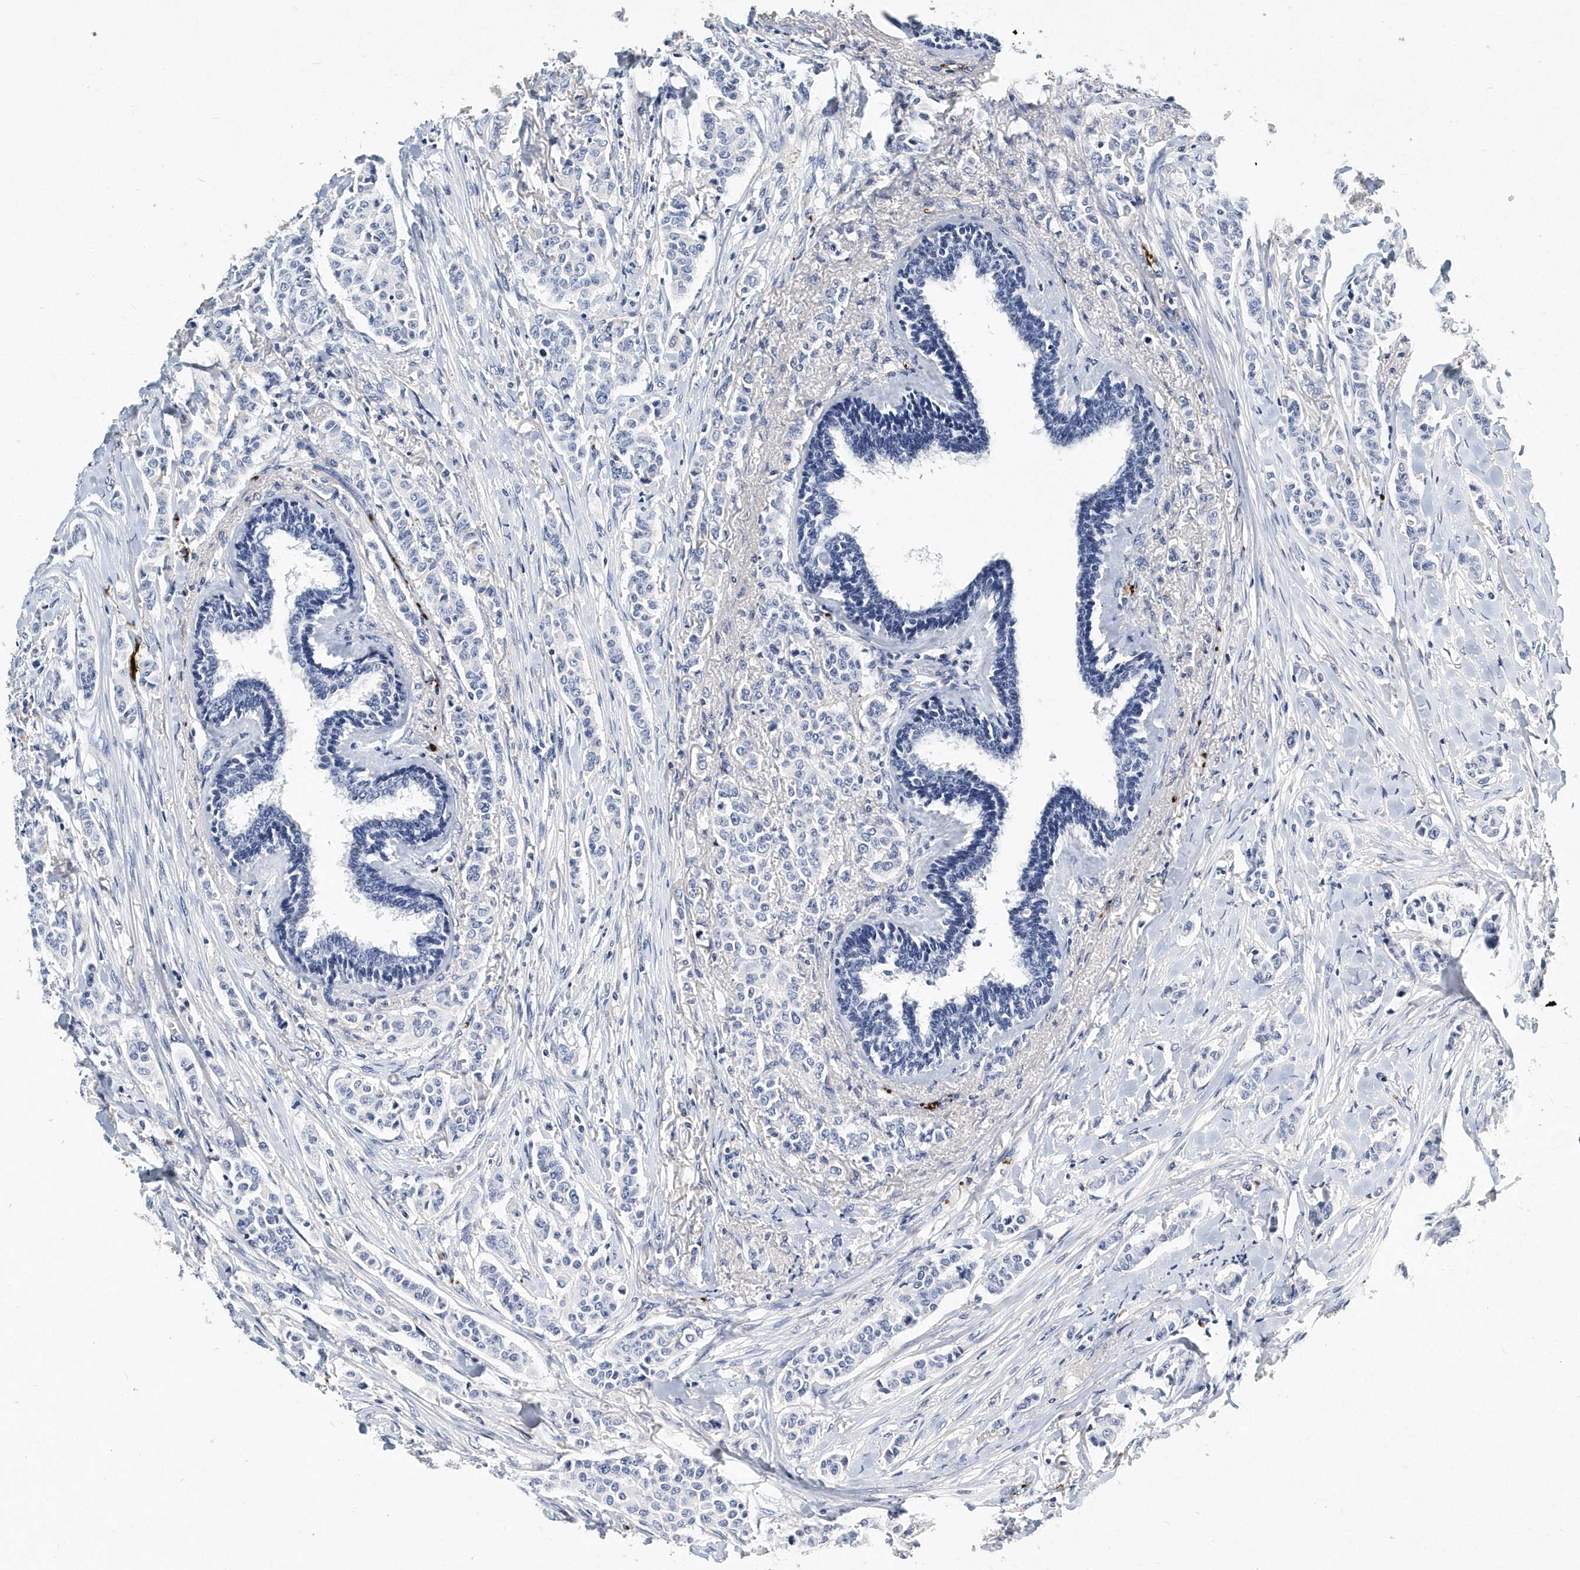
{"staining": {"intensity": "negative", "quantity": "none", "location": "none"}, "tissue": "breast cancer", "cell_type": "Tumor cells", "image_type": "cancer", "snomed": [{"axis": "morphology", "description": "Duct carcinoma"}, {"axis": "topography", "description": "Breast"}], "caption": "The immunohistochemistry (IHC) micrograph has no significant staining in tumor cells of breast cancer (invasive ductal carcinoma) tissue.", "gene": "ITGA2B", "patient": {"sex": "female", "age": 40}}